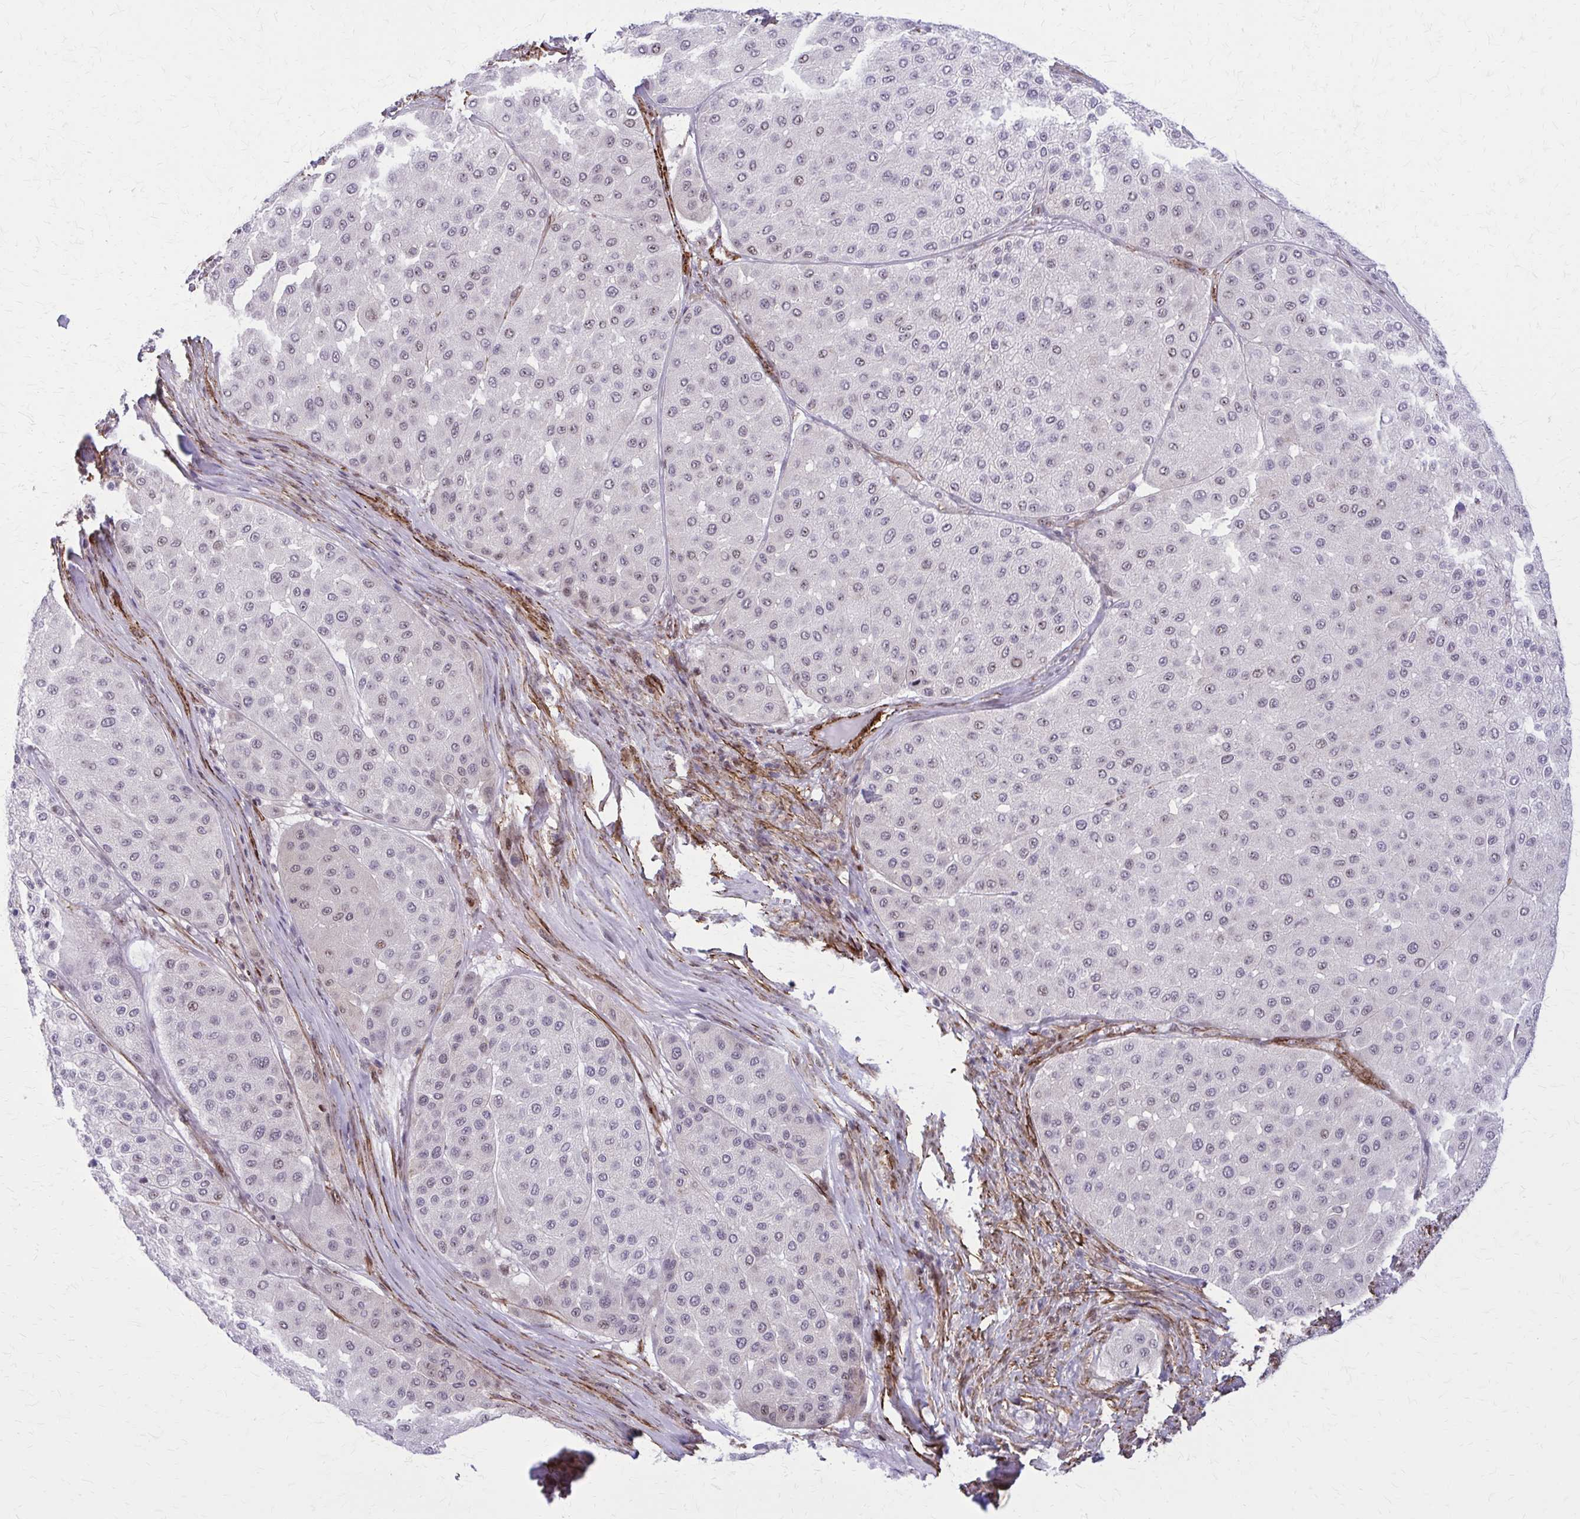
{"staining": {"intensity": "weak", "quantity": "<25%", "location": "nuclear"}, "tissue": "melanoma", "cell_type": "Tumor cells", "image_type": "cancer", "snomed": [{"axis": "morphology", "description": "Malignant melanoma, Metastatic site"}, {"axis": "topography", "description": "Smooth muscle"}], "caption": "The photomicrograph displays no significant staining in tumor cells of melanoma.", "gene": "NRBF2", "patient": {"sex": "male", "age": 41}}